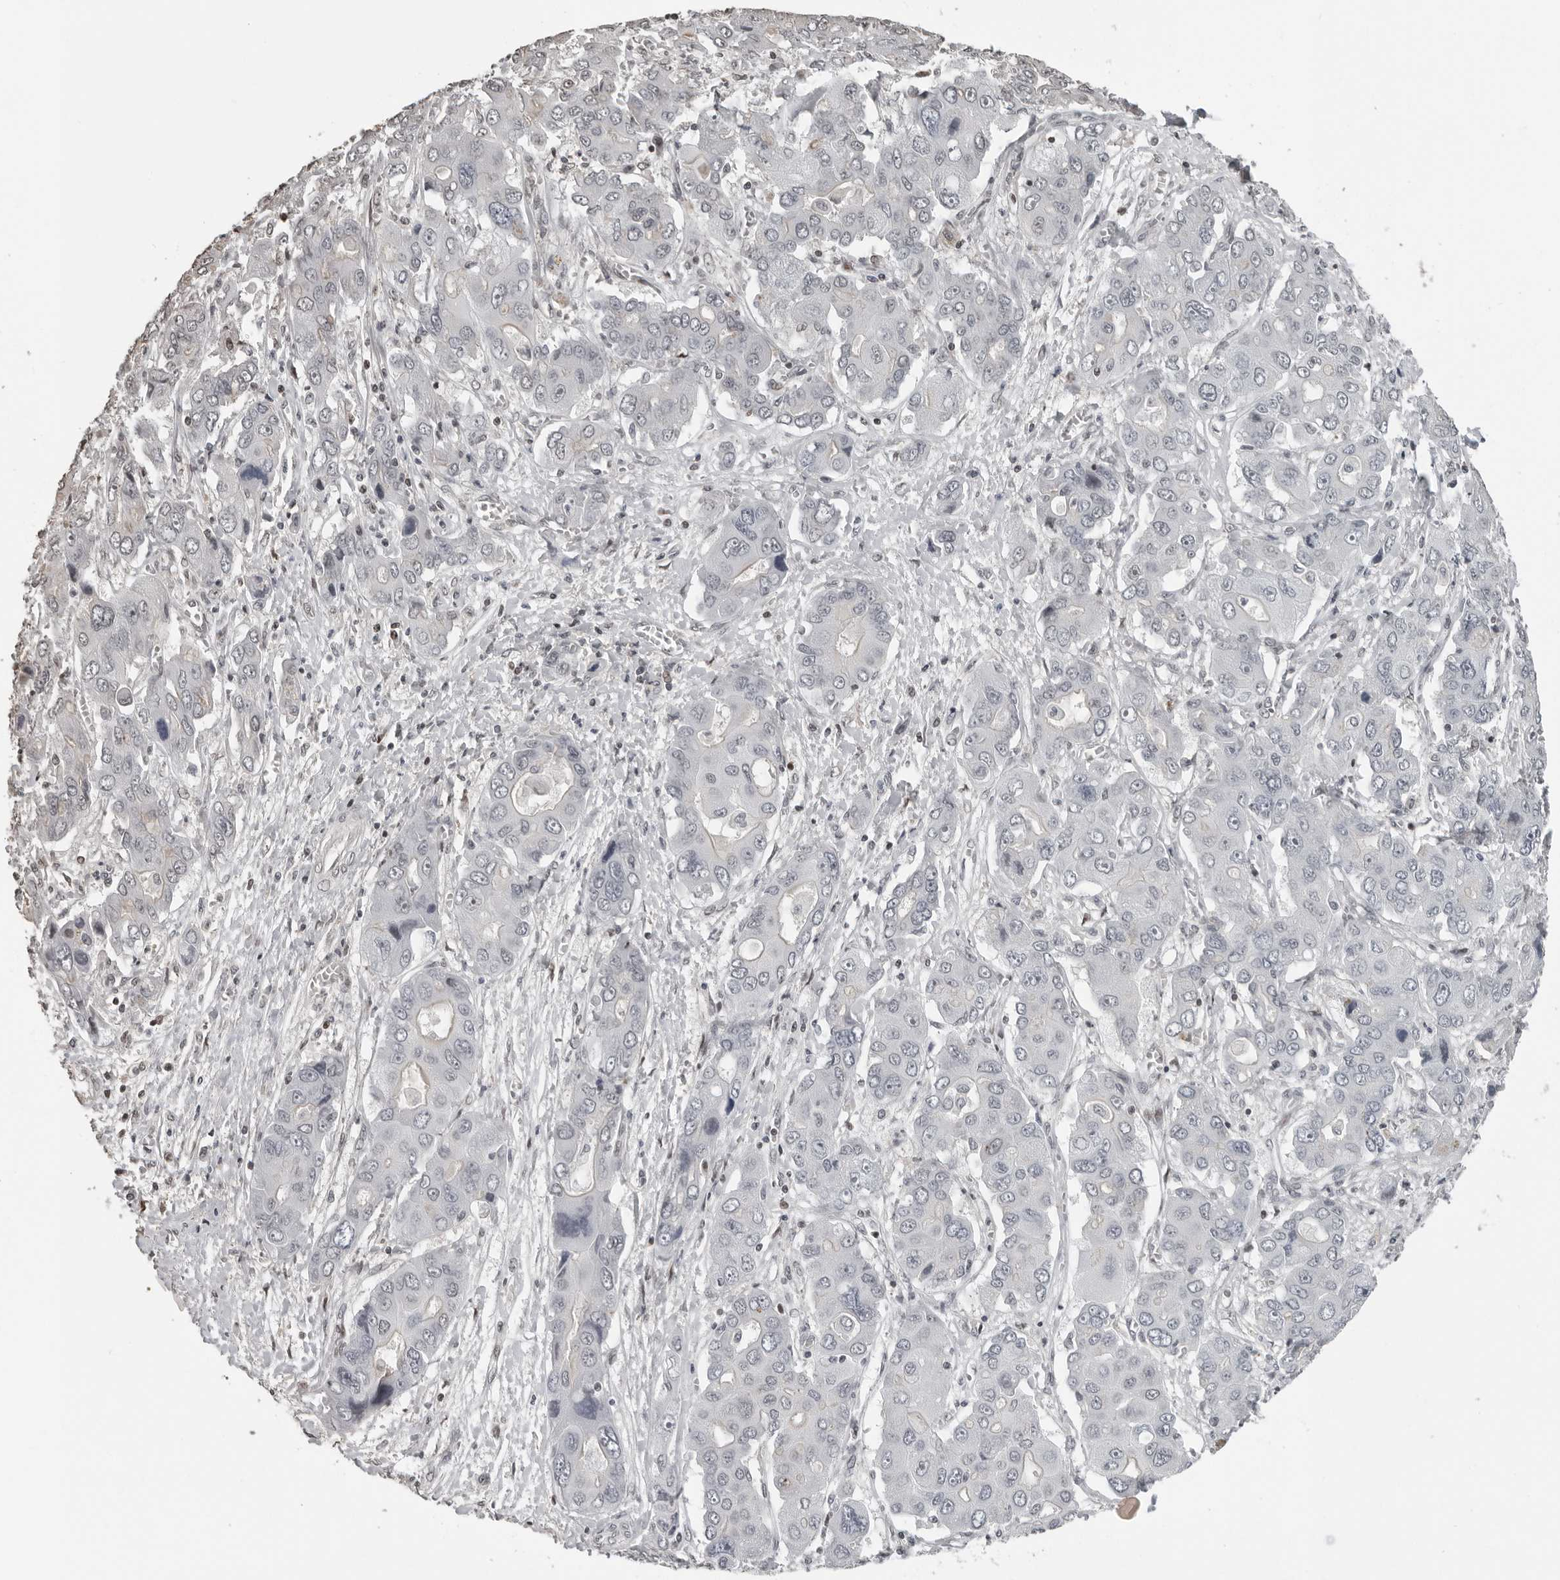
{"staining": {"intensity": "negative", "quantity": "none", "location": "none"}, "tissue": "liver cancer", "cell_type": "Tumor cells", "image_type": "cancer", "snomed": [{"axis": "morphology", "description": "Cholangiocarcinoma"}, {"axis": "topography", "description": "Liver"}], "caption": "Cholangiocarcinoma (liver) was stained to show a protein in brown. There is no significant expression in tumor cells.", "gene": "ORC1", "patient": {"sex": "male", "age": 67}}